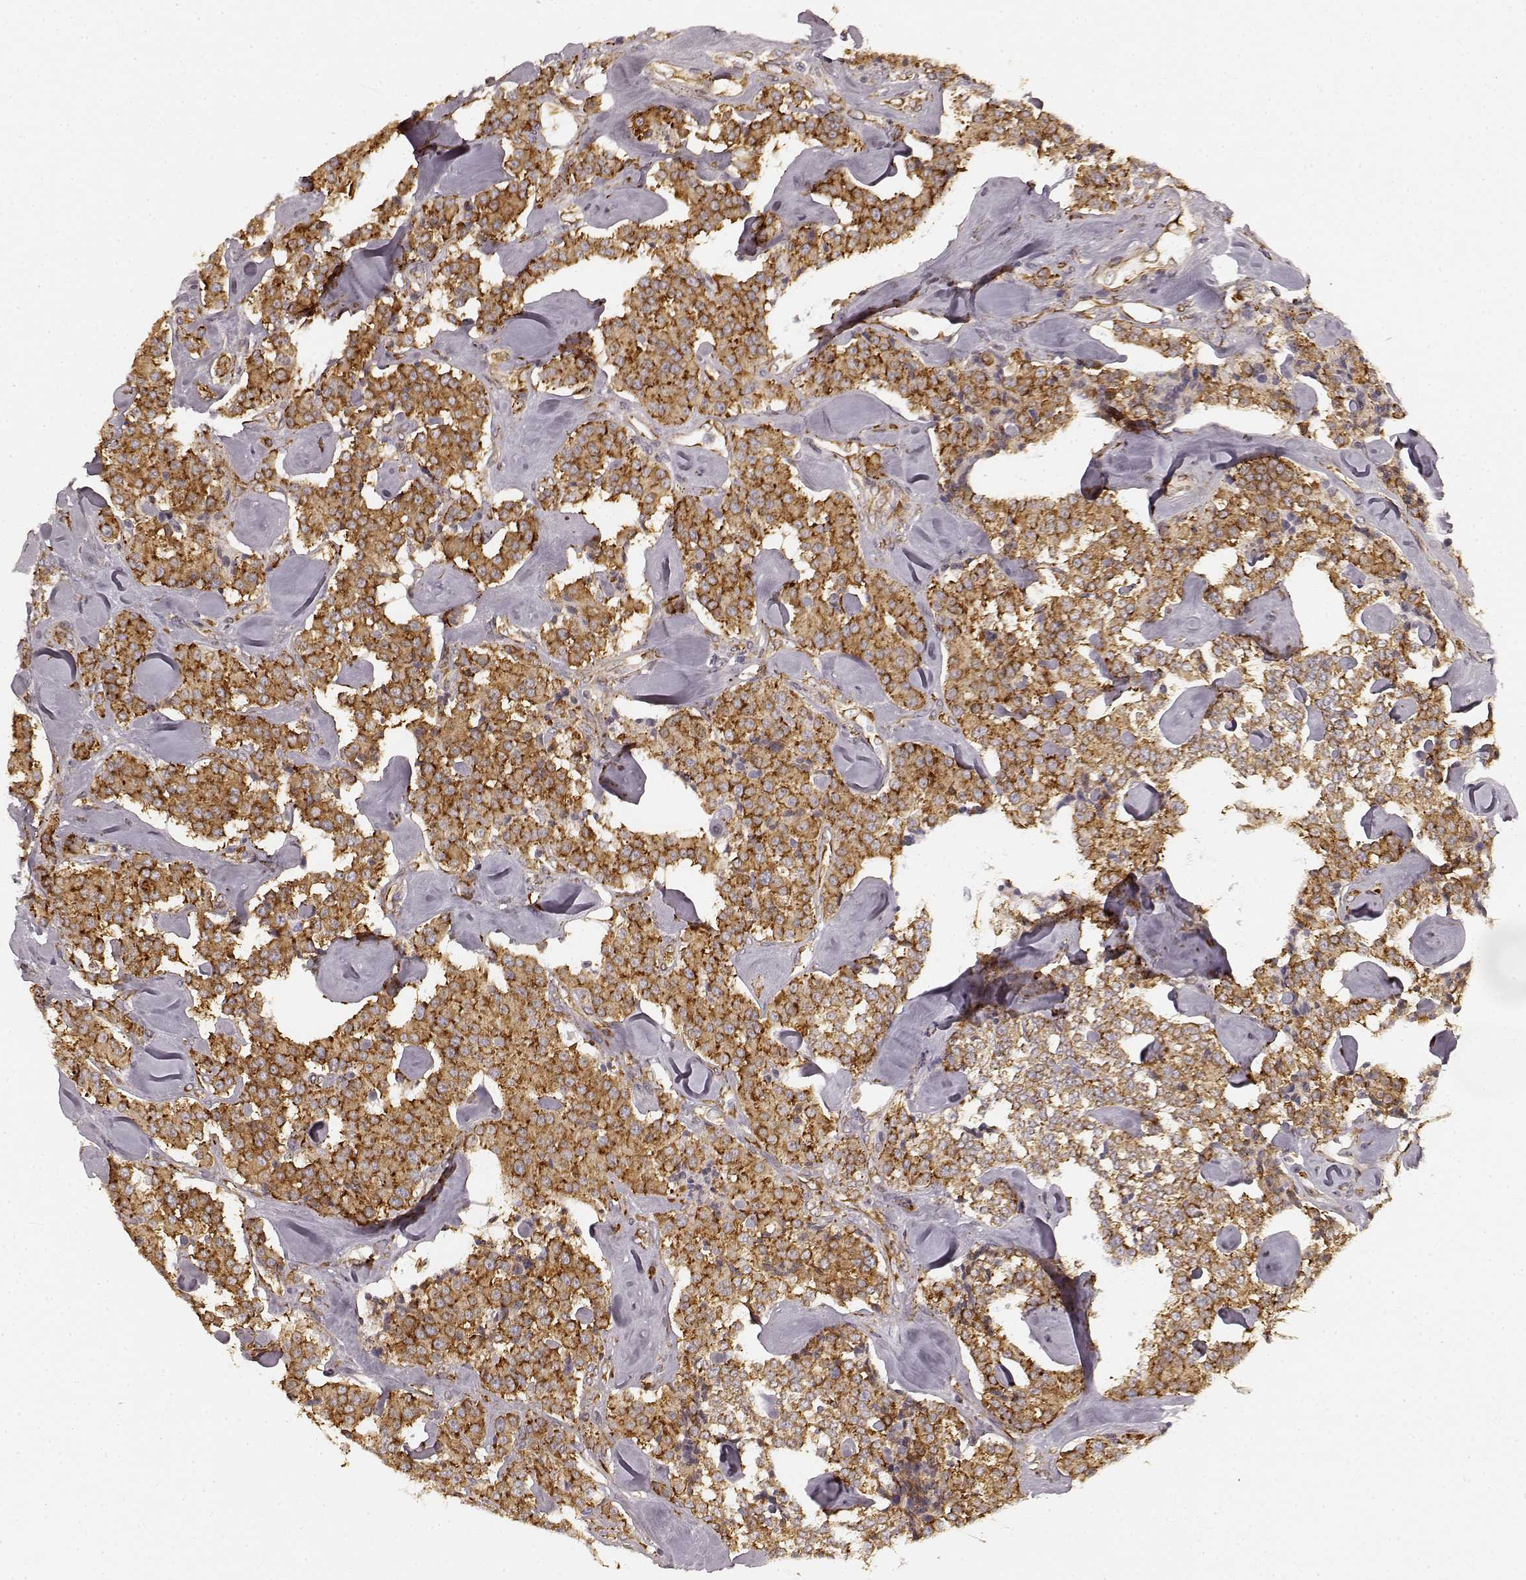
{"staining": {"intensity": "strong", "quantity": "25%-75%", "location": "cytoplasmic/membranous"}, "tissue": "carcinoid", "cell_type": "Tumor cells", "image_type": "cancer", "snomed": [{"axis": "morphology", "description": "Carcinoid, malignant, NOS"}, {"axis": "topography", "description": "Pancreas"}], "caption": "Immunohistochemical staining of human carcinoid displays high levels of strong cytoplasmic/membranous protein staining in approximately 25%-75% of tumor cells. (IHC, brightfield microscopy, high magnification).", "gene": "TMEM14A", "patient": {"sex": "male", "age": 41}}